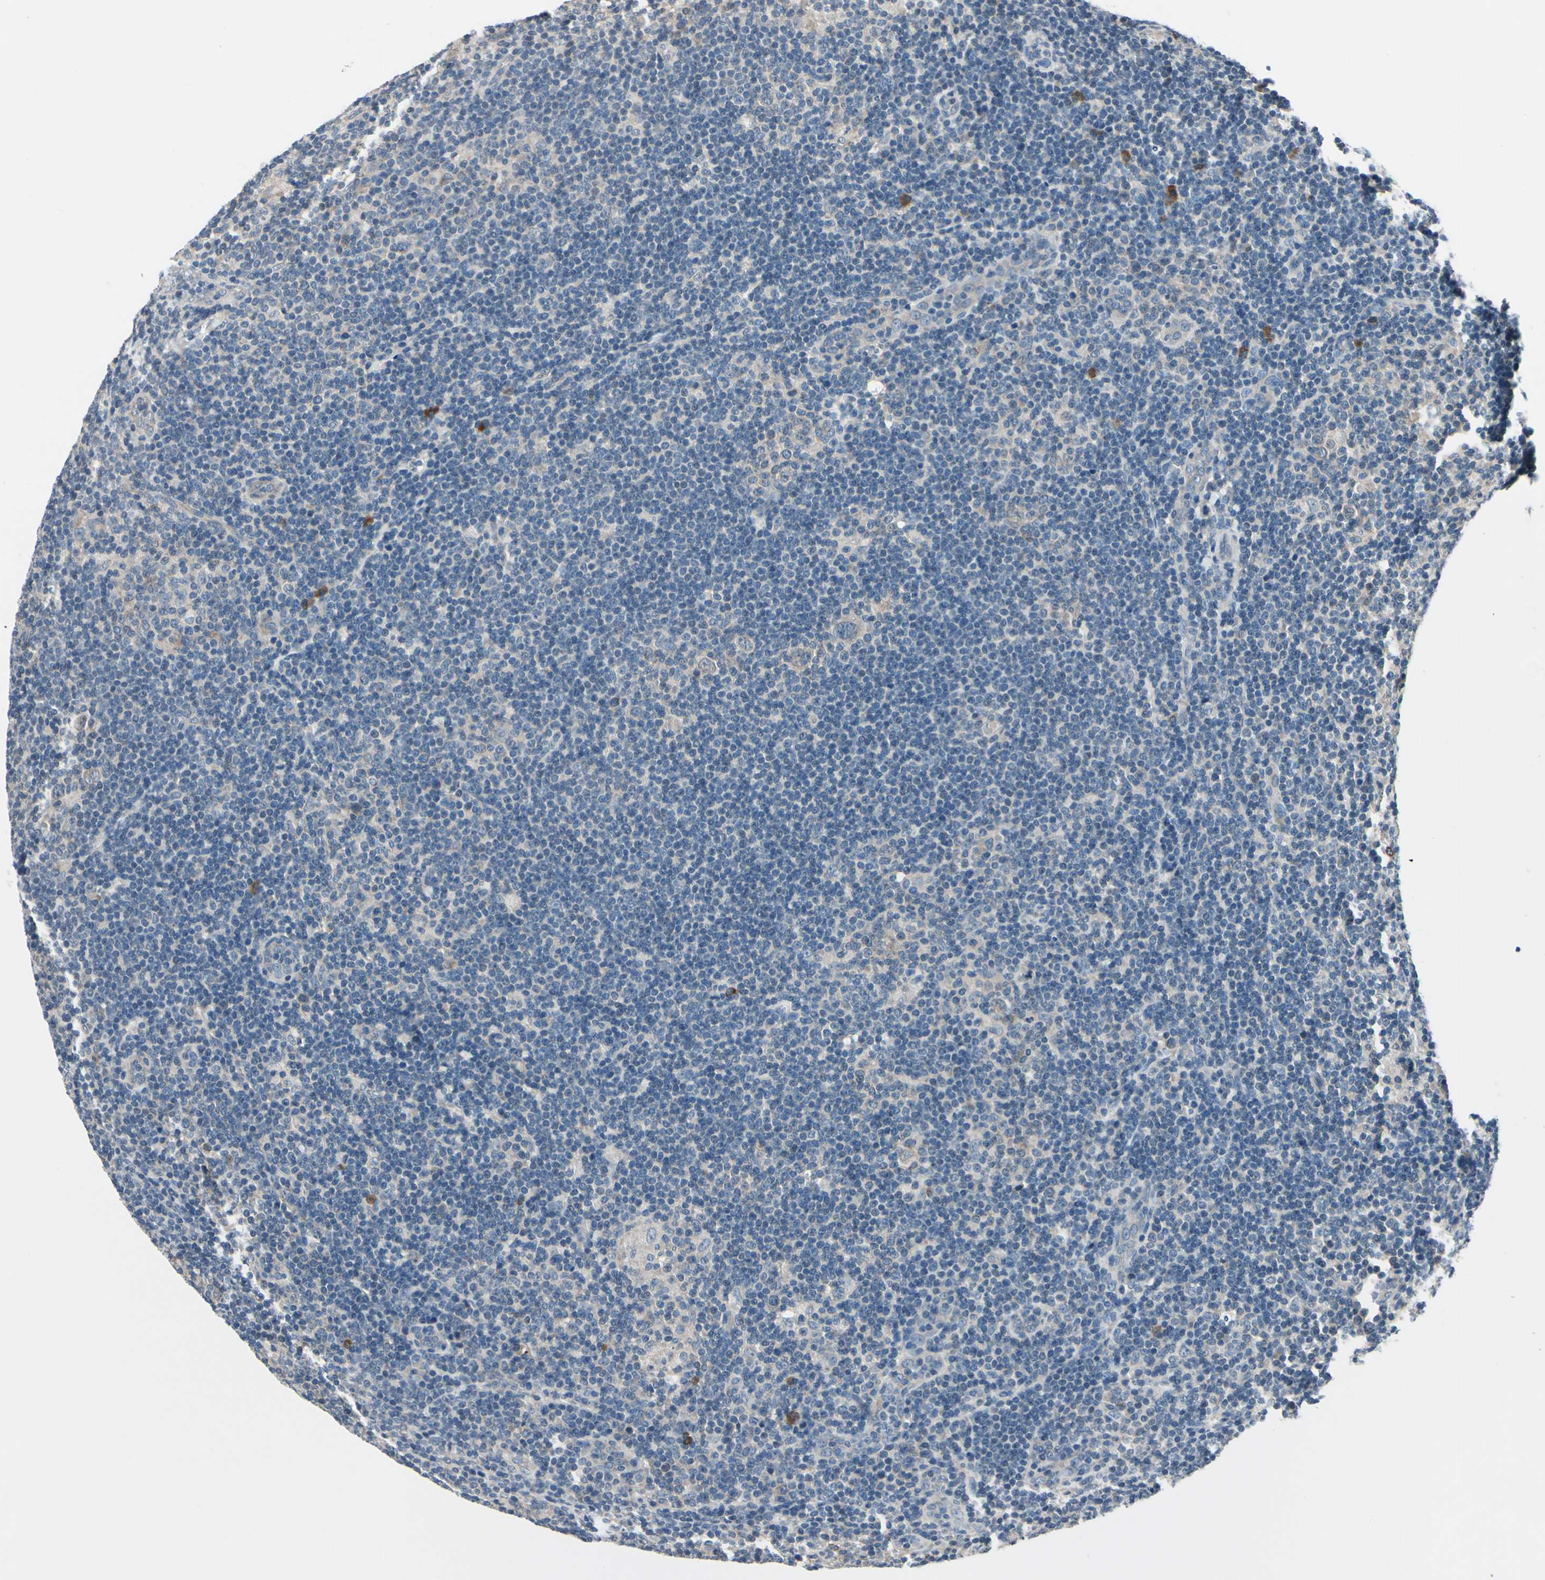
{"staining": {"intensity": "negative", "quantity": "none", "location": "none"}, "tissue": "lymphoma", "cell_type": "Tumor cells", "image_type": "cancer", "snomed": [{"axis": "morphology", "description": "Hodgkin's disease, NOS"}, {"axis": "topography", "description": "Lymph node"}], "caption": "Histopathology image shows no protein expression in tumor cells of lymphoma tissue.", "gene": "SELENOK", "patient": {"sex": "female", "age": 57}}